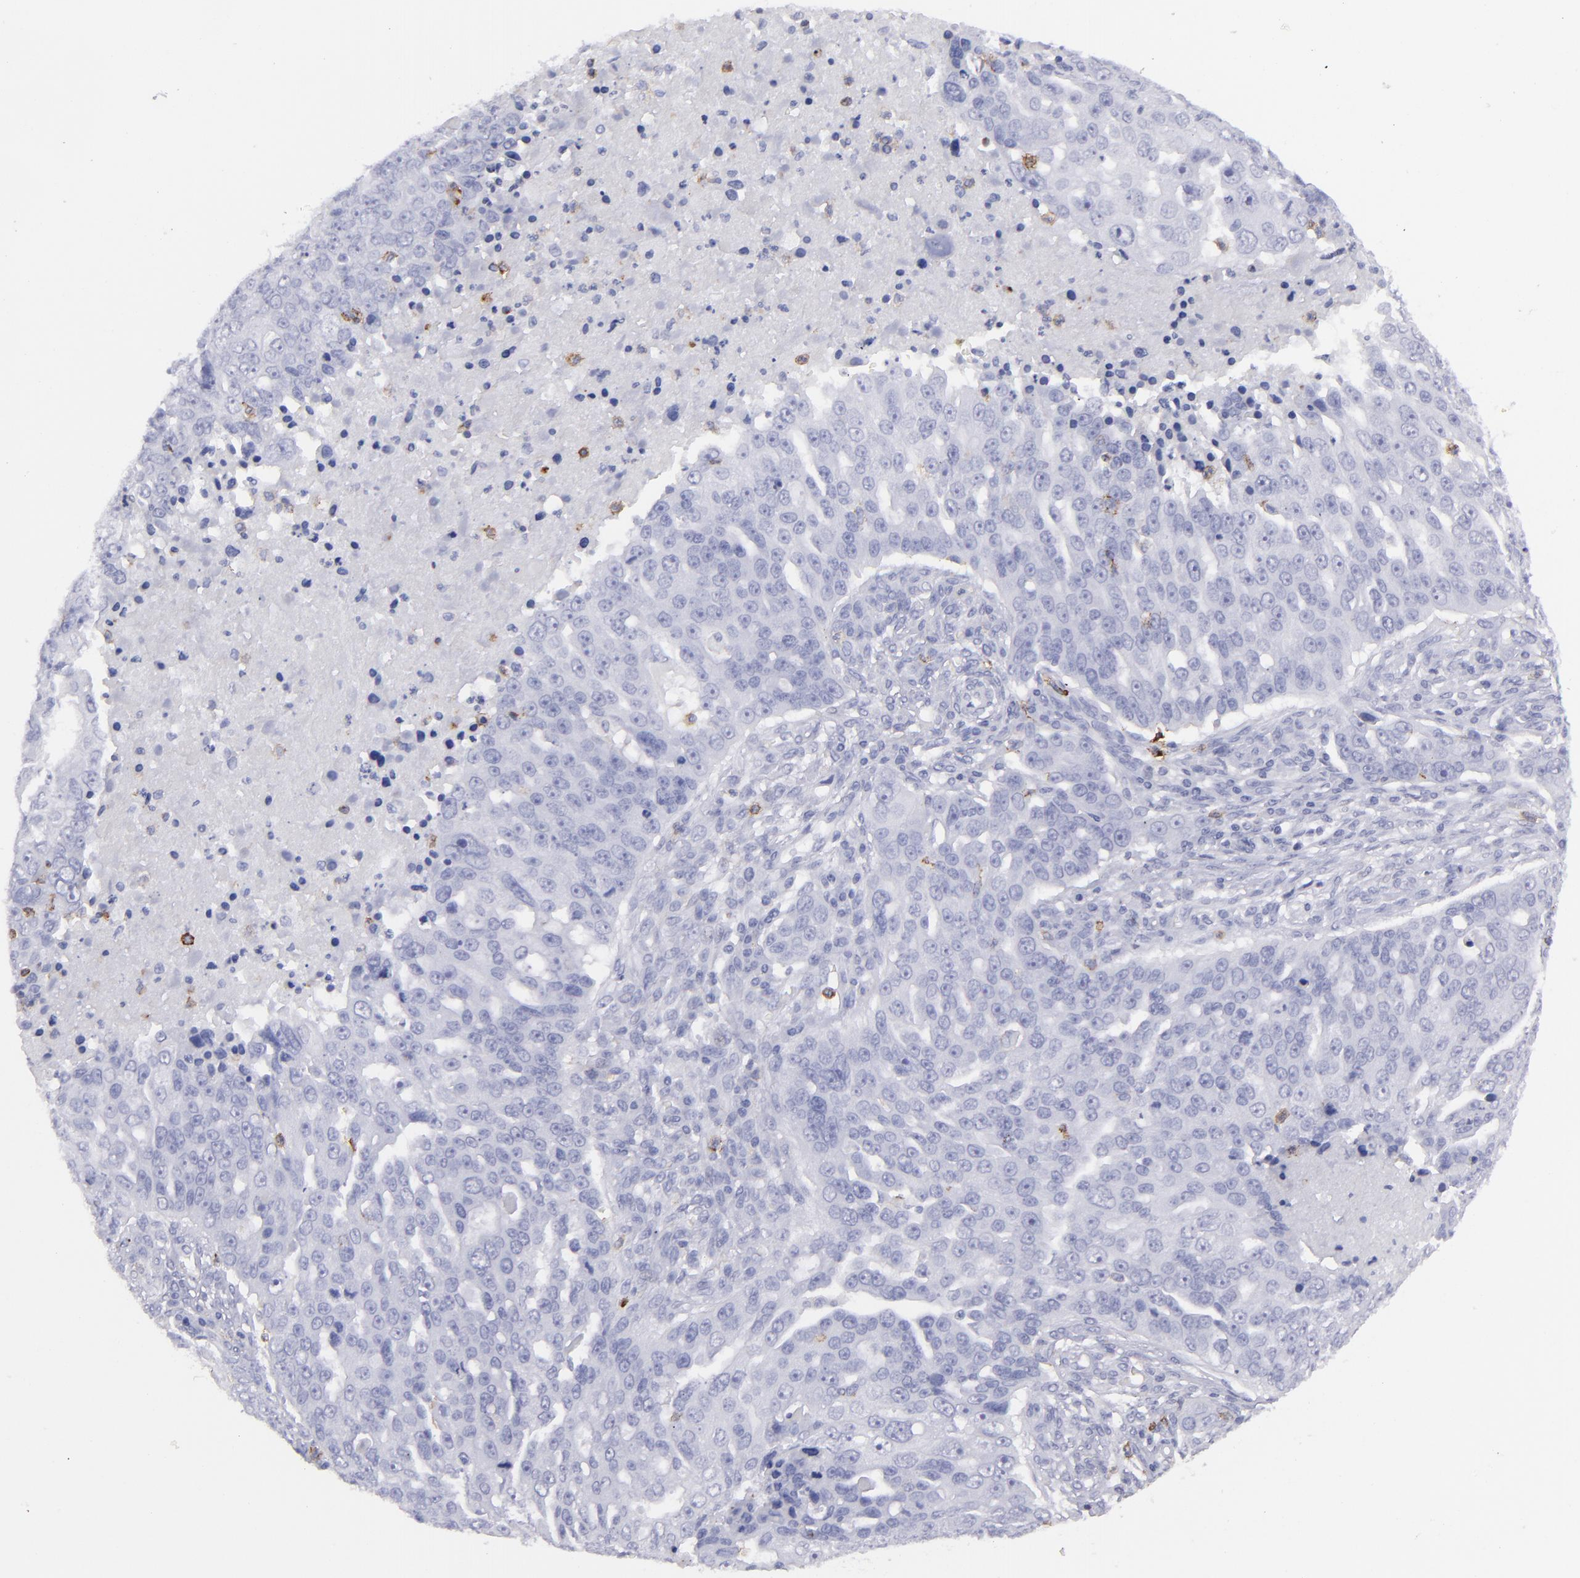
{"staining": {"intensity": "negative", "quantity": "none", "location": "none"}, "tissue": "ovarian cancer", "cell_type": "Tumor cells", "image_type": "cancer", "snomed": [{"axis": "morphology", "description": "Carcinoma, endometroid"}, {"axis": "topography", "description": "Ovary"}], "caption": "IHC image of human ovarian cancer (endometroid carcinoma) stained for a protein (brown), which reveals no staining in tumor cells.", "gene": "SELPLG", "patient": {"sex": "female", "age": 75}}